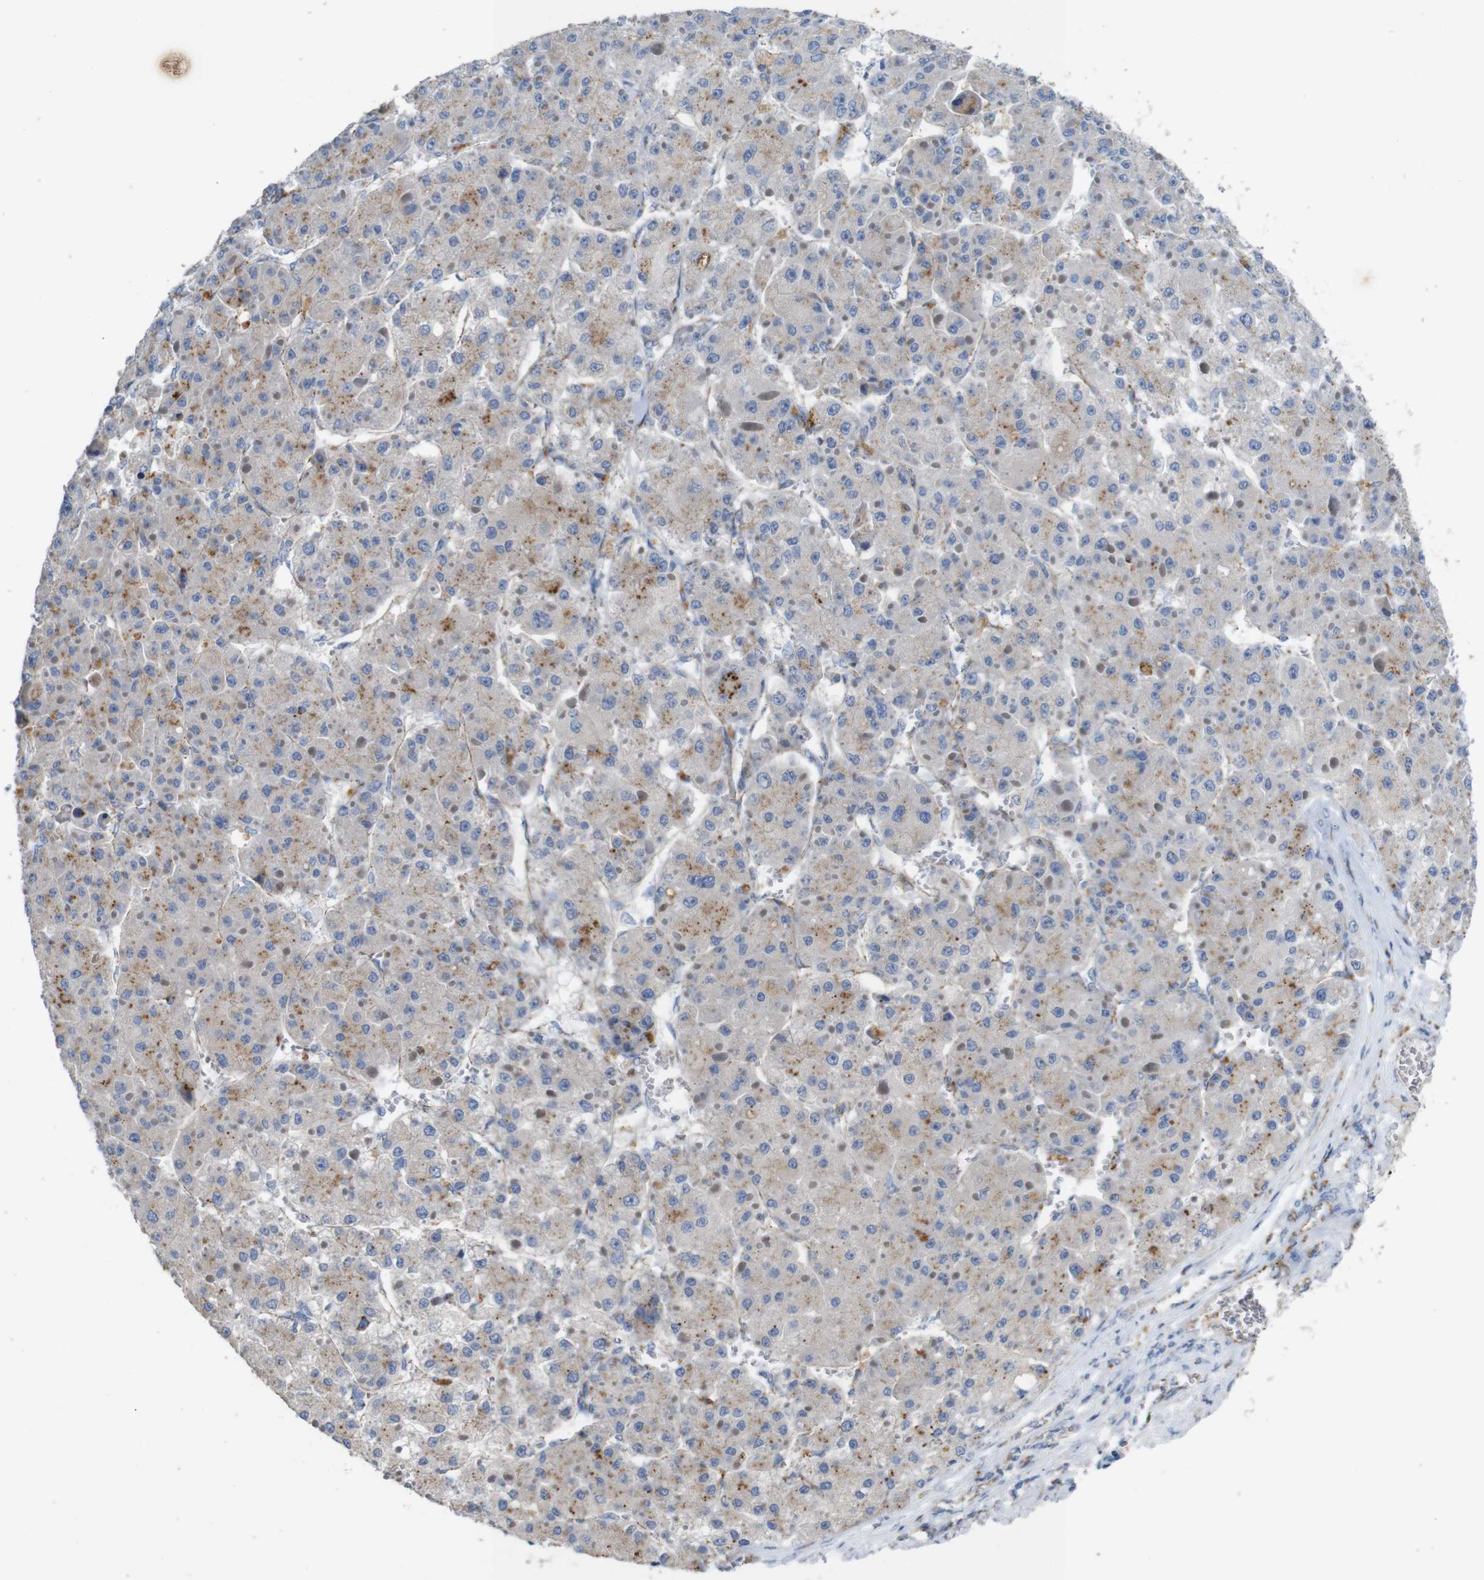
{"staining": {"intensity": "weak", "quantity": "25%-75%", "location": "cytoplasmic/membranous"}, "tissue": "liver cancer", "cell_type": "Tumor cells", "image_type": "cancer", "snomed": [{"axis": "morphology", "description": "Carcinoma, Hepatocellular, NOS"}, {"axis": "topography", "description": "Liver"}], "caption": "IHC of human liver hepatocellular carcinoma reveals low levels of weak cytoplasmic/membranous expression in about 25%-75% of tumor cells.", "gene": "NHLRC3", "patient": {"sex": "female", "age": 73}}